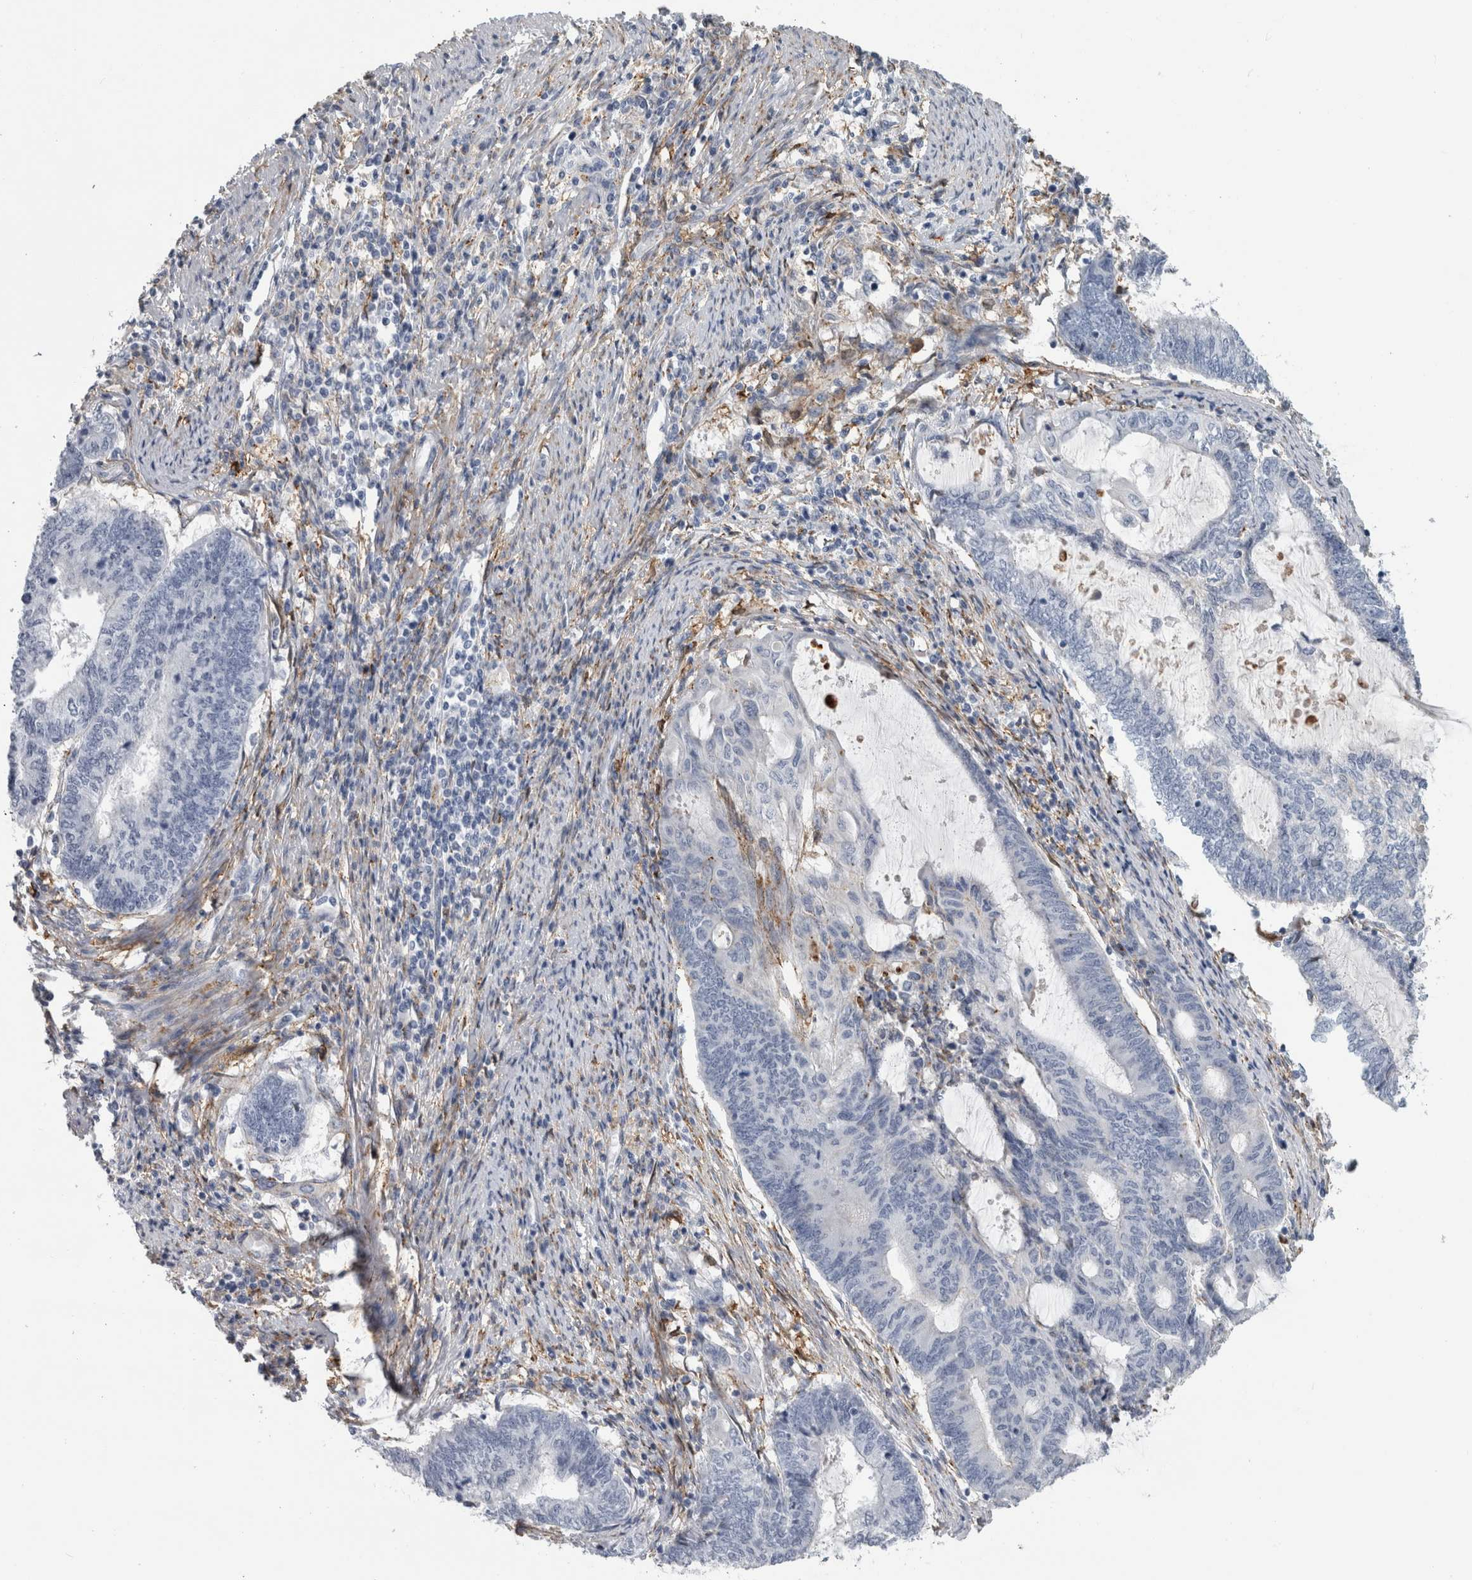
{"staining": {"intensity": "negative", "quantity": "none", "location": "none"}, "tissue": "endometrial cancer", "cell_type": "Tumor cells", "image_type": "cancer", "snomed": [{"axis": "morphology", "description": "Adenocarcinoma, NOS"}, {"axis": "topography", "description": "Uterus"}, {"axis": "topography", "description": "Endometrium"}], "caption": "IHC of human endometrial cancer demonstrates no positivity in tumor cells.", "gene": "DNAJC24", "patient": {"sex": "female", "age": 70}}